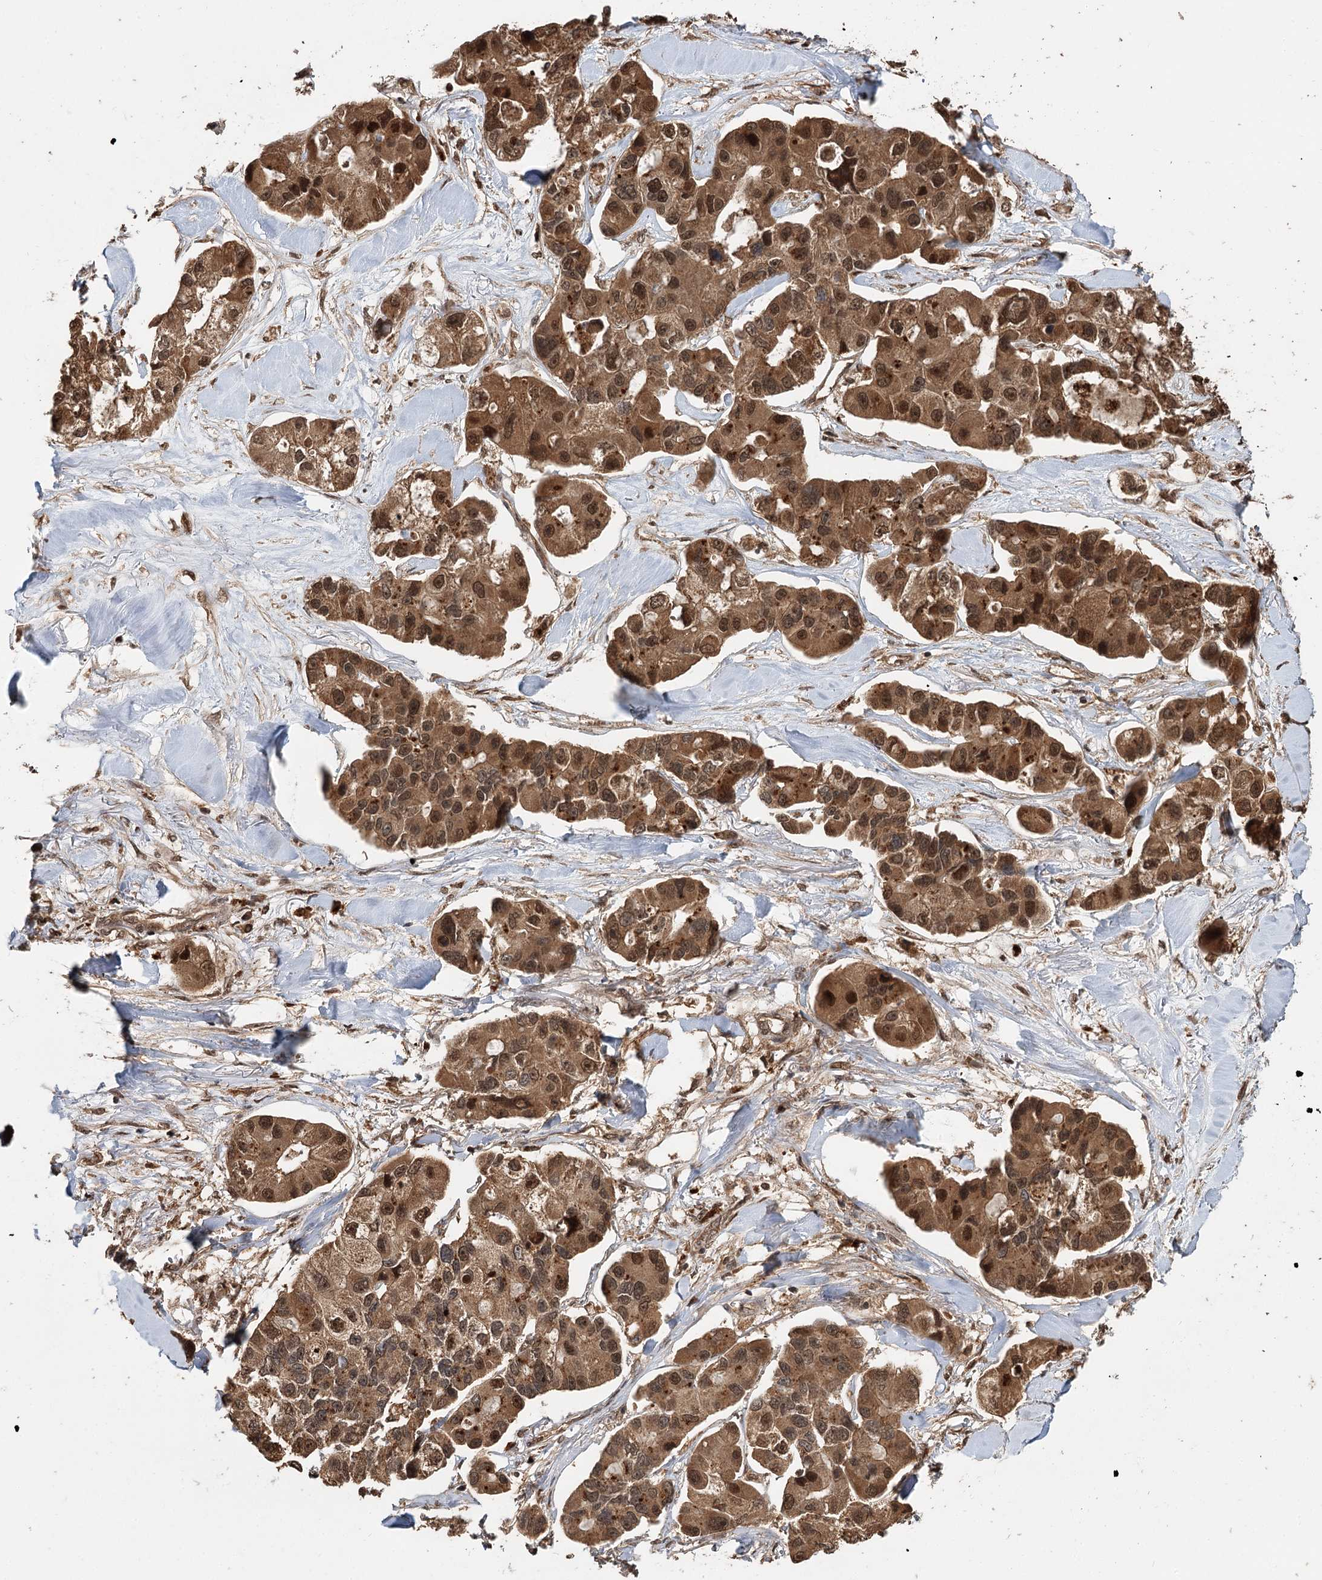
{"staining": {"intensity": "moderate", "quantity": ">75%", "location": "cytoplasmic/membranous,nuclear"}, "tissue": "lung cancer", "cell_type": "Tumor cells", "image_type": "cancer", "snomed": [{"axis": "morphology", "description": "Adenocarcinoma, NOS"}, {"axis": "topography", "description": "Lung"}], "caption": "Human lung cancer stained with a protein marker displays moderate staining in tumor cells.", "gene": "N6AMT1", "patient": {"sex": "female", "age": 54}}